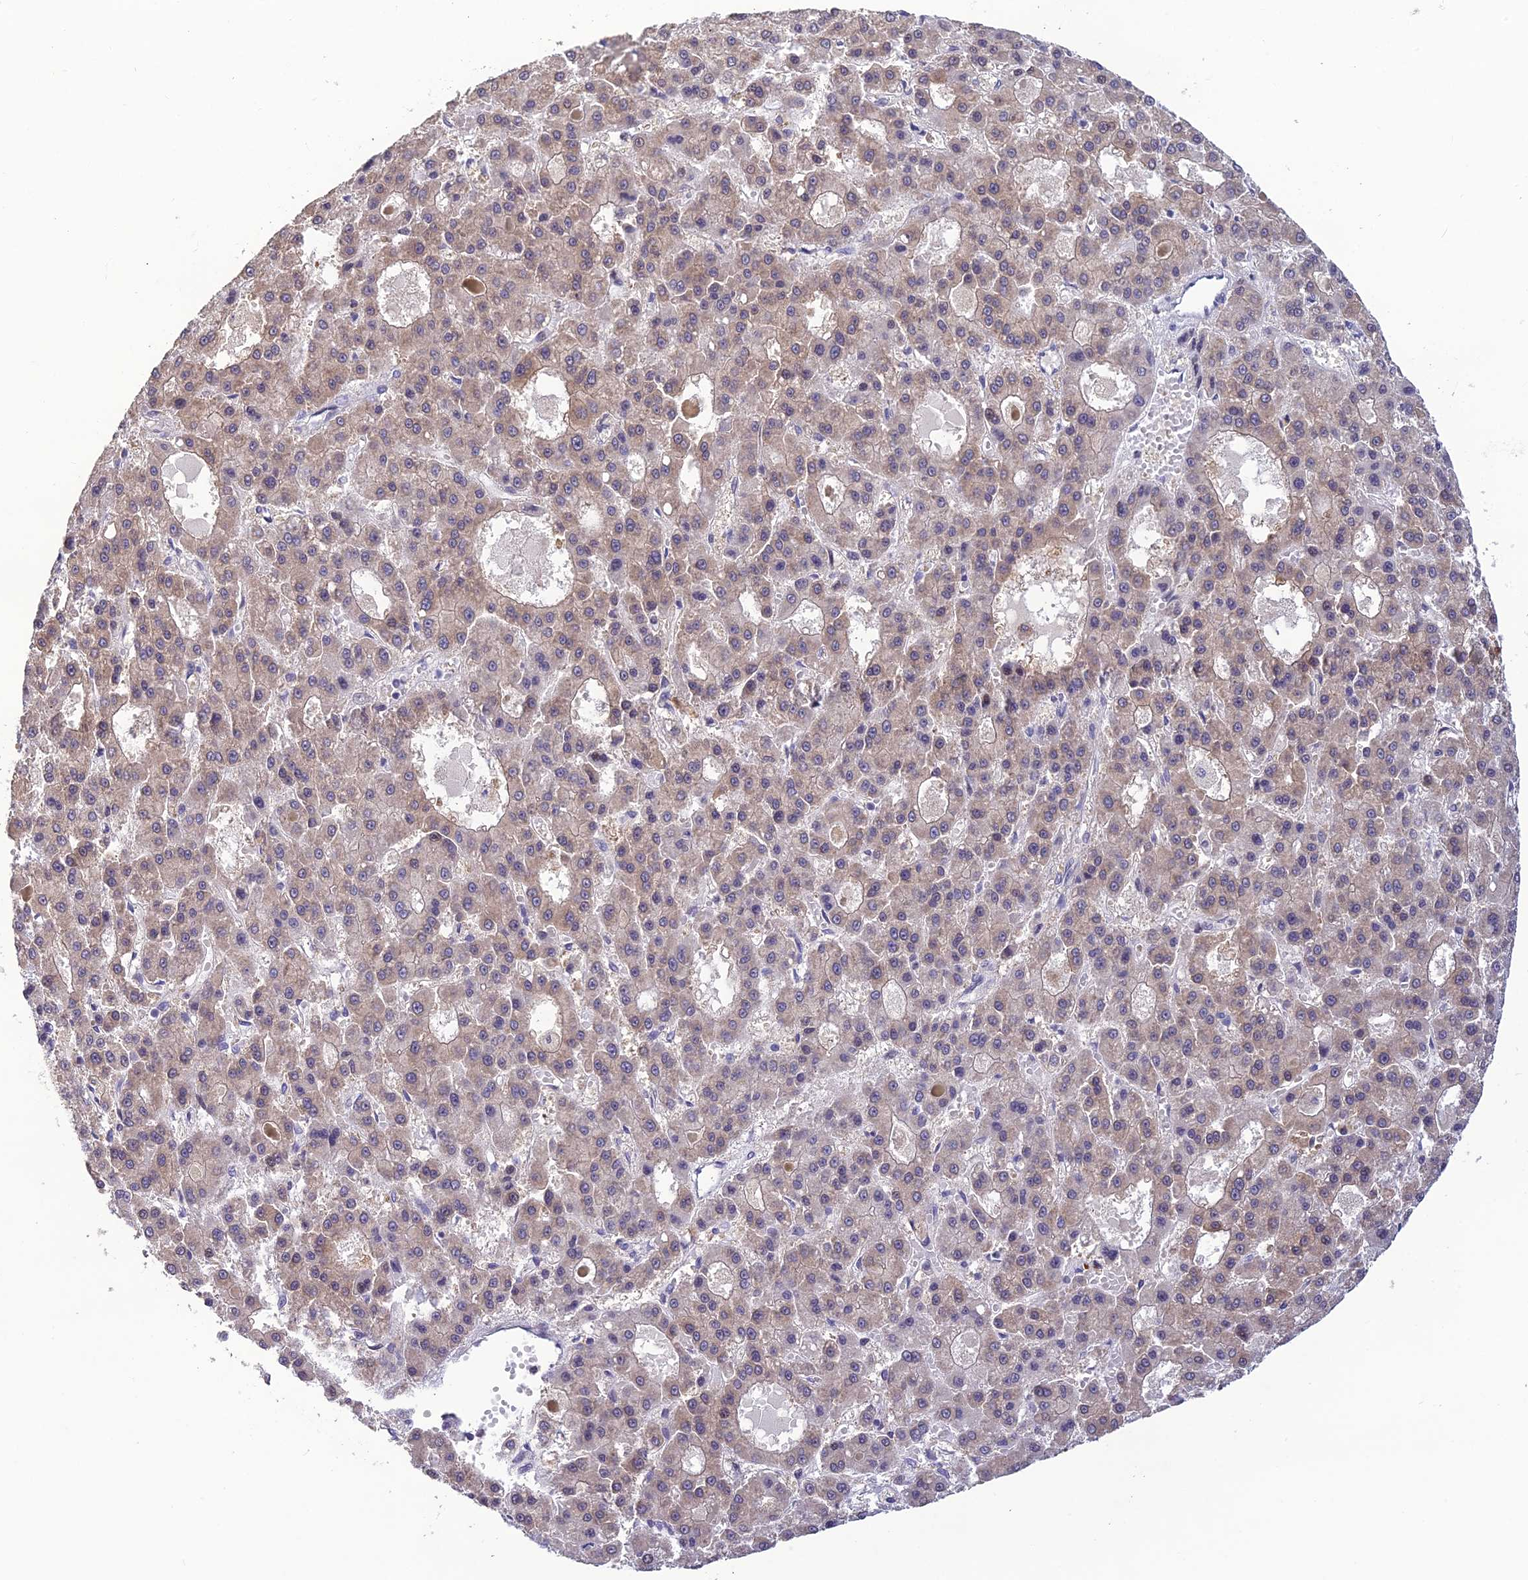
{"staining": {"intensity": "weak", "quantity": "<25%", "location": "cytoplasmic/membranous"}, "tissue": "liver cancer", "cell_type": "Tumor cells", "image_type": "cancer", "snomed": [{"axis": "morphology", "description": "Carcinoma, Hepatocellular, NOS"}, {"axis": "topography", "description": "Liver"}], "caption": "High power microscopy image of an immunohistochemistry photomicrograph of liver cancer, revealing no significant expression in tumor cells.", "gene": "TMEM134", "patient": {"sex": "male", "age": 70}}